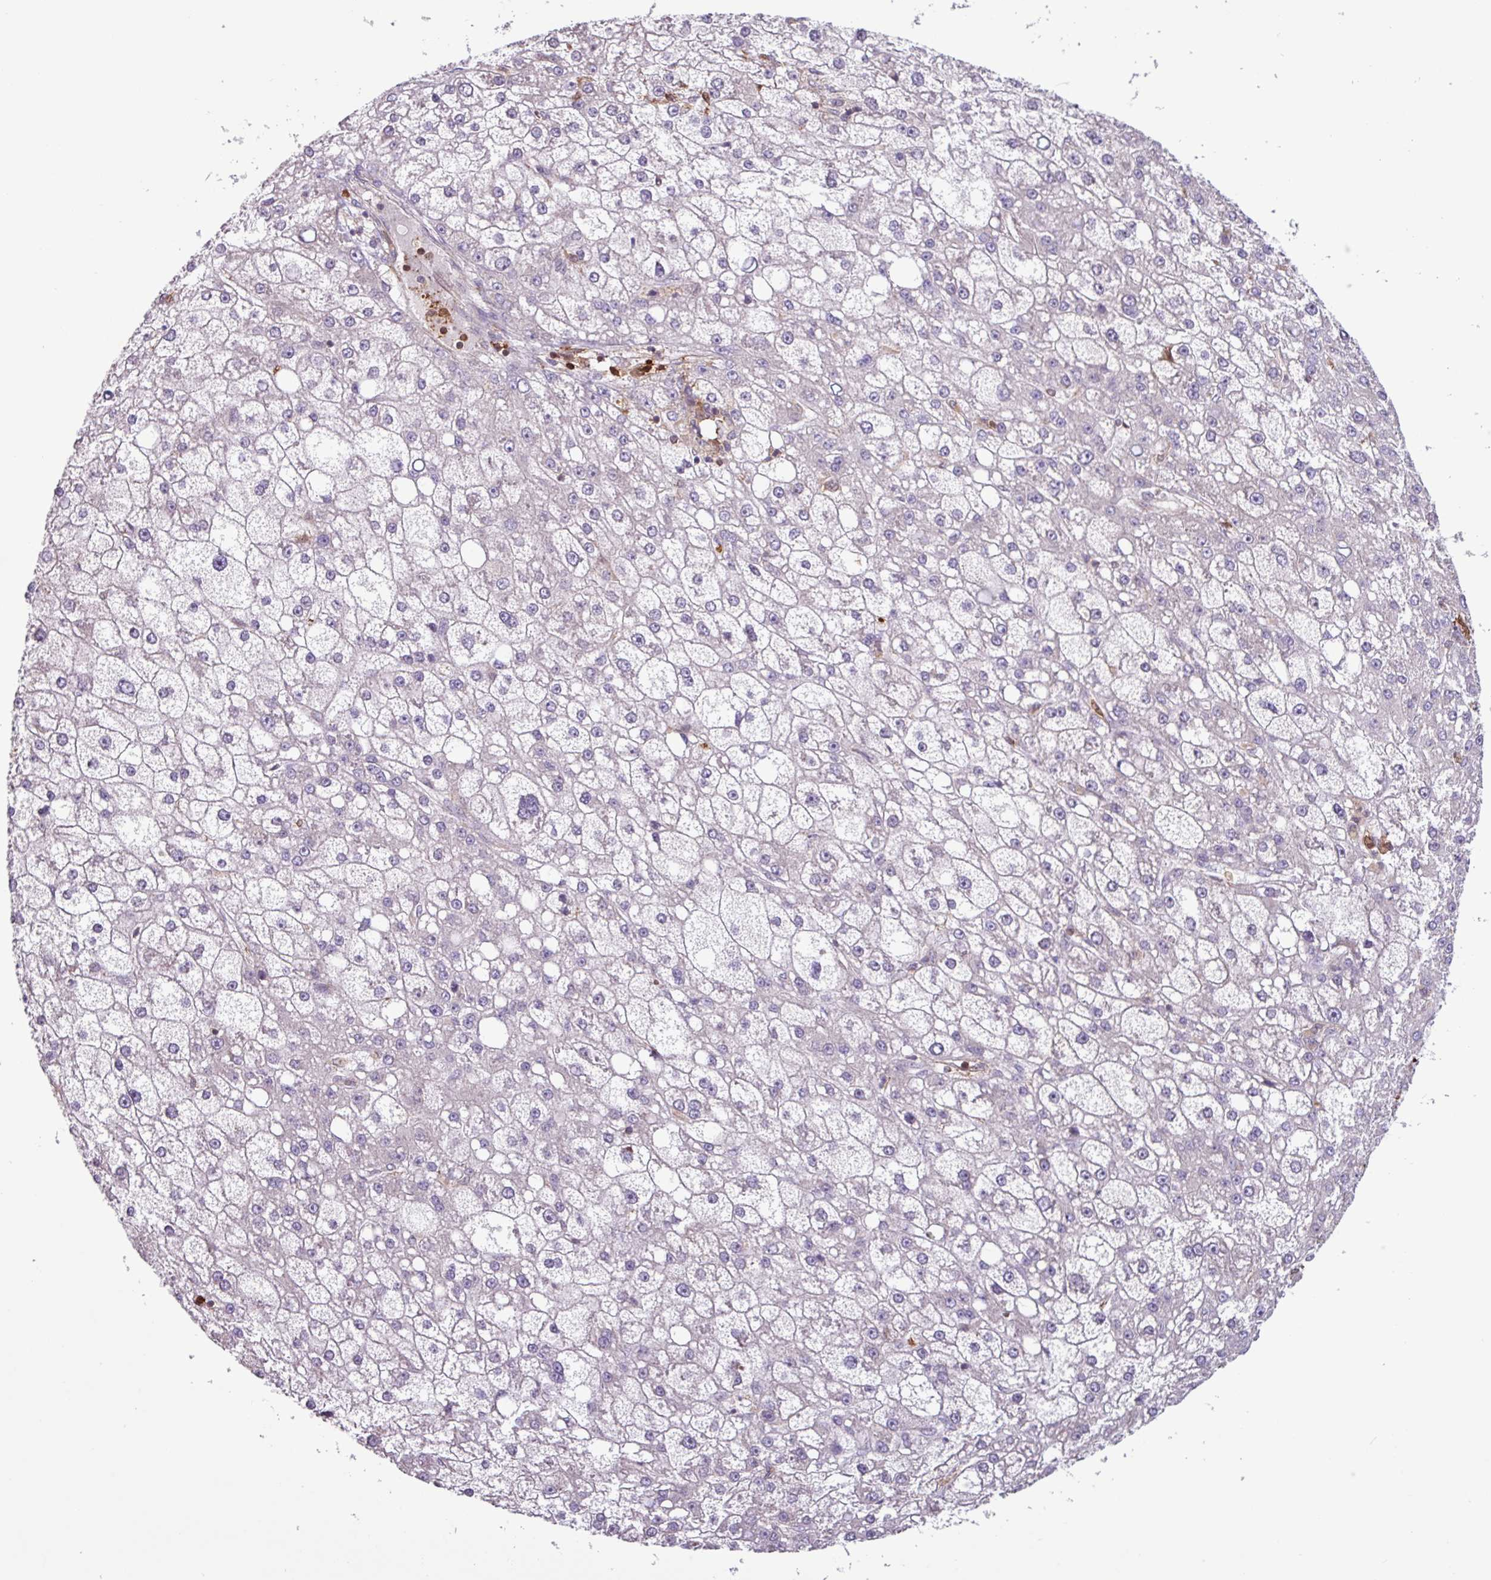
{"staining": {"intensity": "negative", "quantity": "none", "location": "none"}, "tissue": "liver cancer", "cell_type": "Tumor cells", "image_type": "cancer", "snomed": [{"axis": "morphology", "description": "Carcinoma, Hepatocellular, NOS"}, {"axis": "topography", "description": "Liver"}], "caption": "A histopathology image of human liver cancer (hepatocellular carcinoma) is negative for staining in tumor cells.", "gene": "SEC61G", "patient": {"sex": "male", "age": 67}}